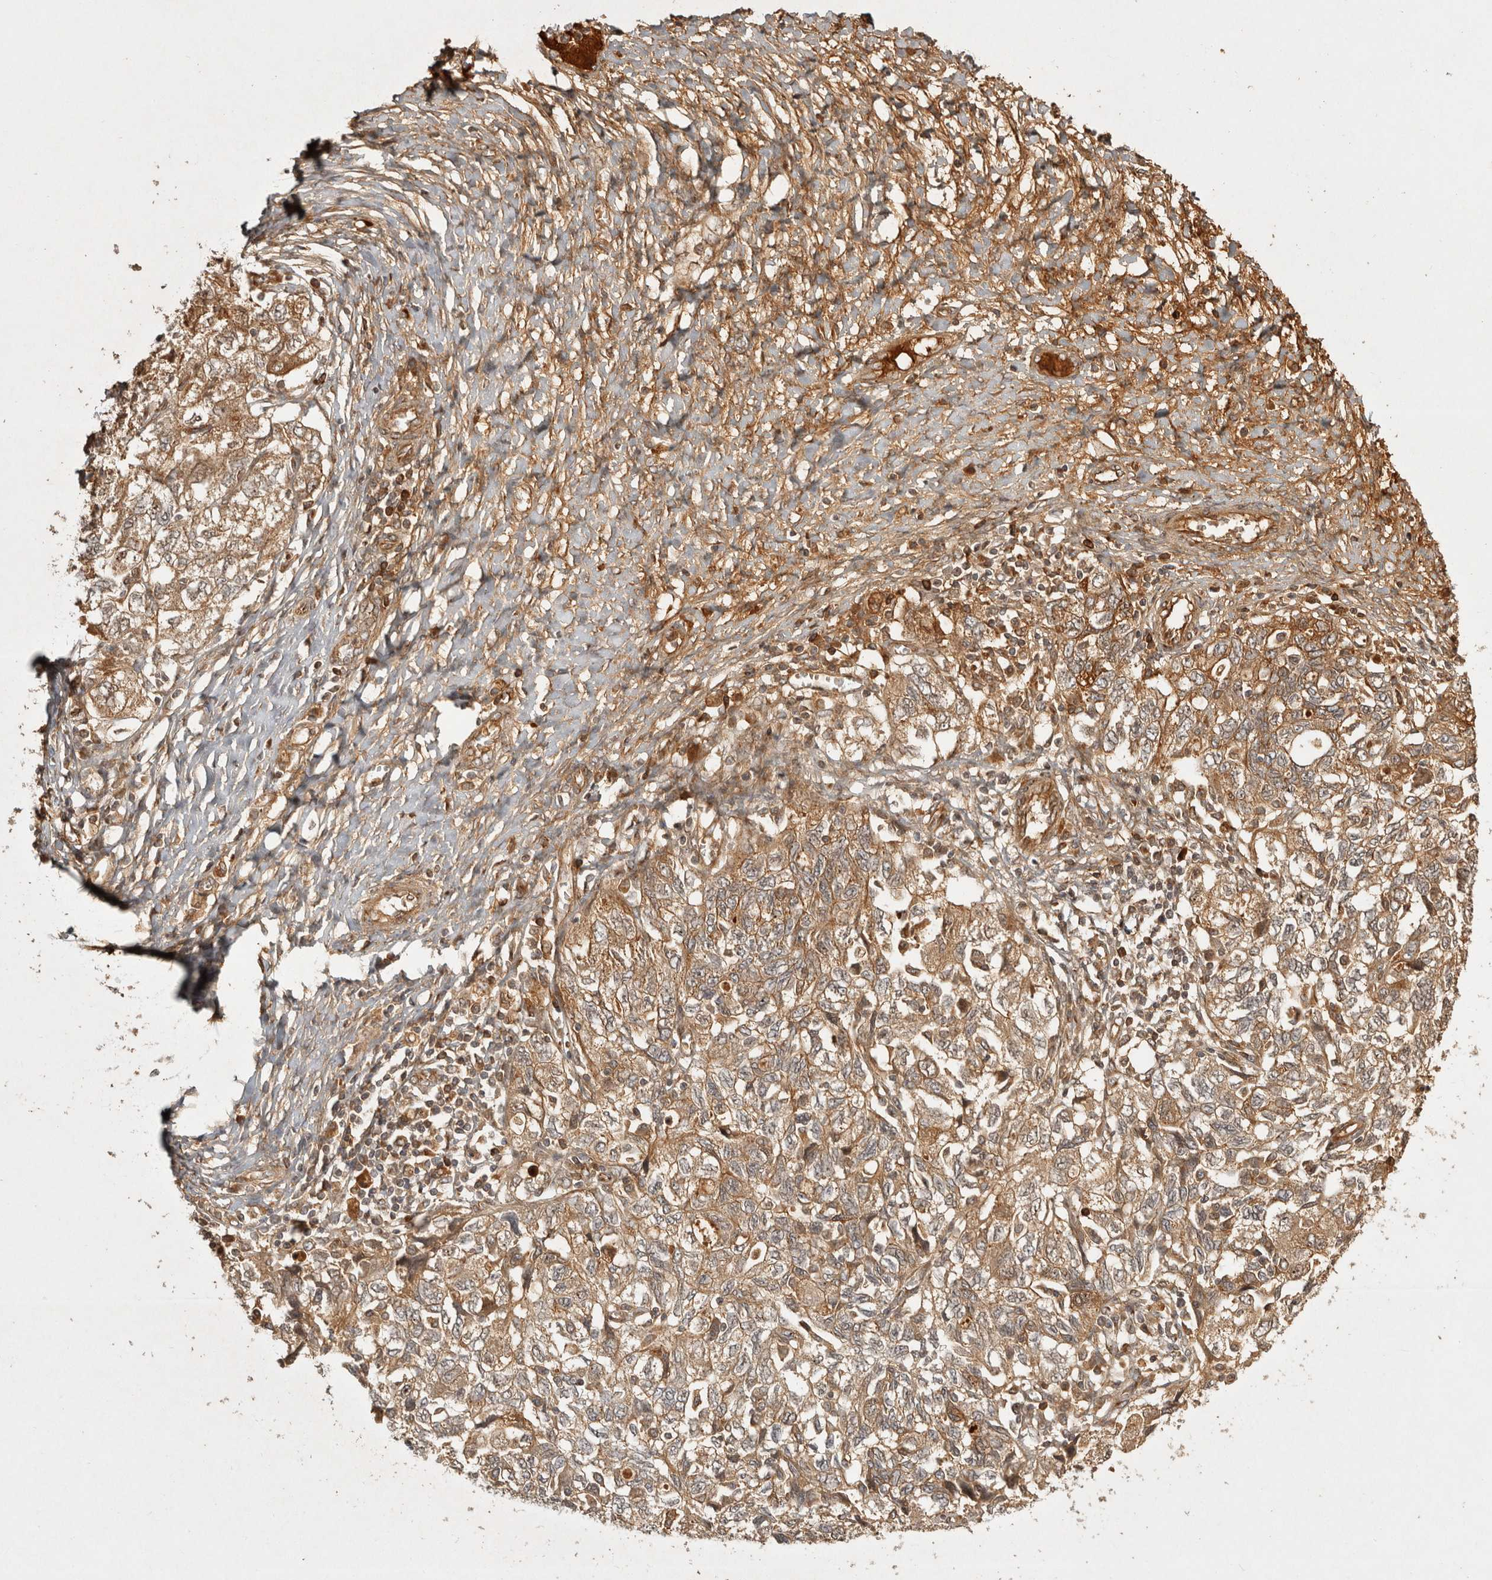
{"staining": {"intensity": "moderate", "quantity": ">75%", "location": "cytoplasmic/membranous"}, "tissue": "ovarian cancer", "cell_type": "Tumor cells", "image_type": "cancer", "snomed": [{"axis": "morphology", "description": "Carcinoma, NOS"}, {"axis": "morphology", "description": "Cystadenocarcinoma, serous, NOS"}, {"axis": "topography", "description": "Ovary"}], "caption": "Immunohistochemical staining of ovarian cancer exhibits moderate cytoplasmic/membranous protein expression in about >75% of tumor cells.", "gene": "CAMSAP2", "patient": {"sex": "female", "age": 69}}